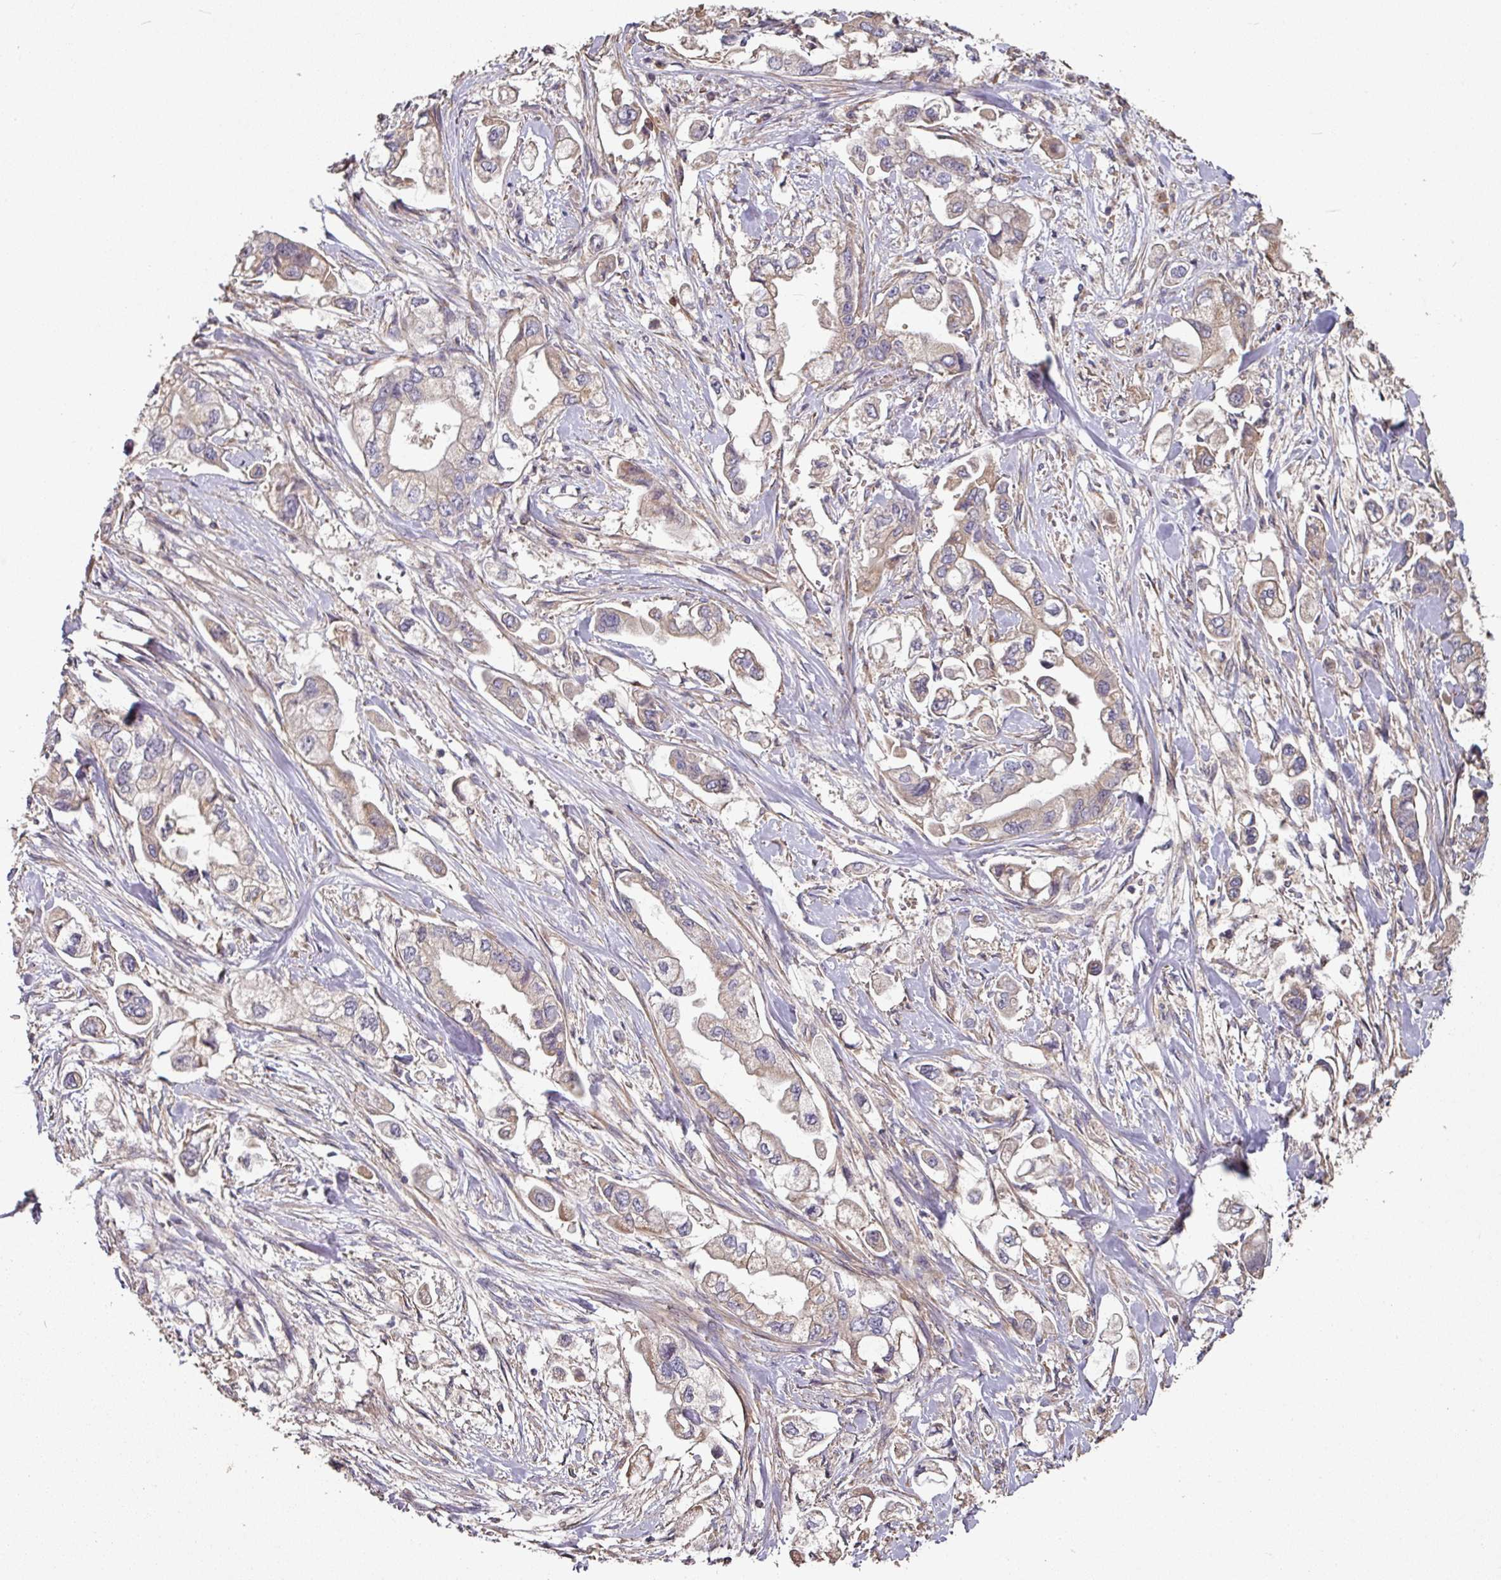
{"staining": {"intensity": "weak", "quantity": "<25%", "location": "cytoplasmic/membranous"}, "tissue": "stomach cancer", "cell_type": "Tumor cells", "image_type": "cancer", "snomed": [{"axis": "morphology", "description": "Adenocarcinoma, NOS"}, {"axis": "topography", "description": "Stomach"}], "caption": "Tumor cells show no significant protein expression in stomach cancer.", "gene": "SIK1", "patient": {"sex": "male", "age": 62}}